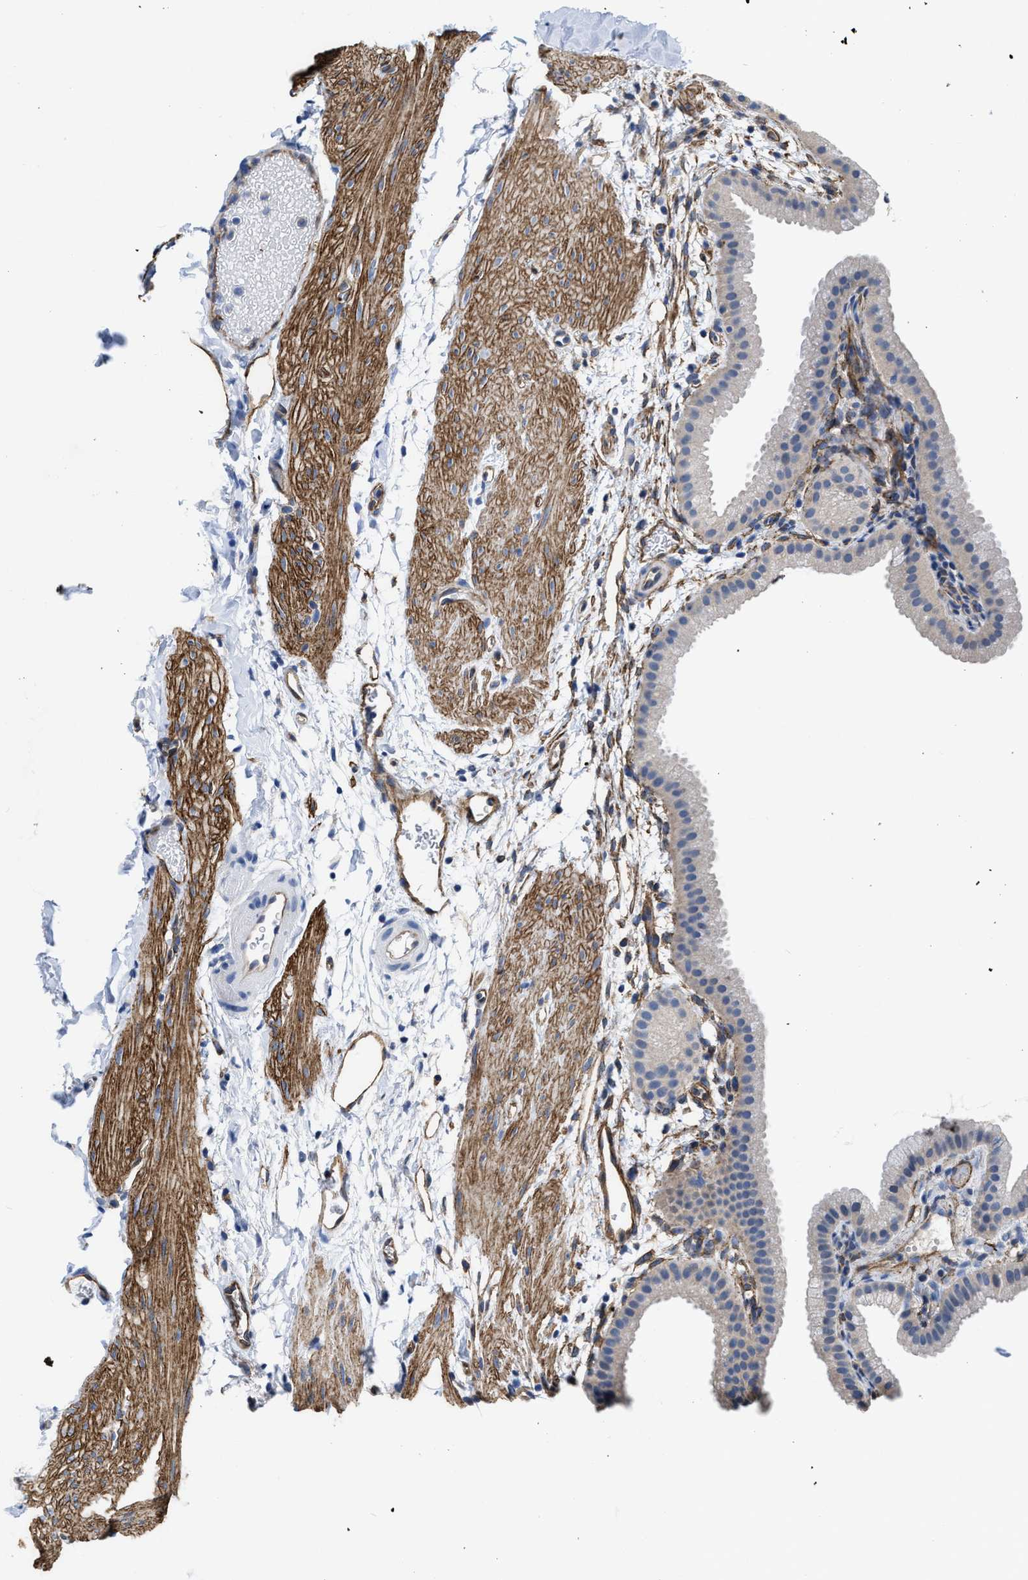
{"staining": {"intensity": "negative", "quantity": "none", "location": "none"}, "tissue": "gallbladder", "cell_type": "Glandular cells", "image_type": "normal", "snomed": [{"axis": "morphology", "description": "Normal tissue, NOS"}, {"axis": "topography", "description": "Gallbladder"}], "caption": "Immunohistochemistry (IHC) histopathology image of unremarkable gallbladder: gallbladder stained with DAB (3,3'-diaminobenzidine) displays no significant protein positivity in glandular cells.", "gene": "C22orf42", "patient": {"sex": "female", "age": 64}}